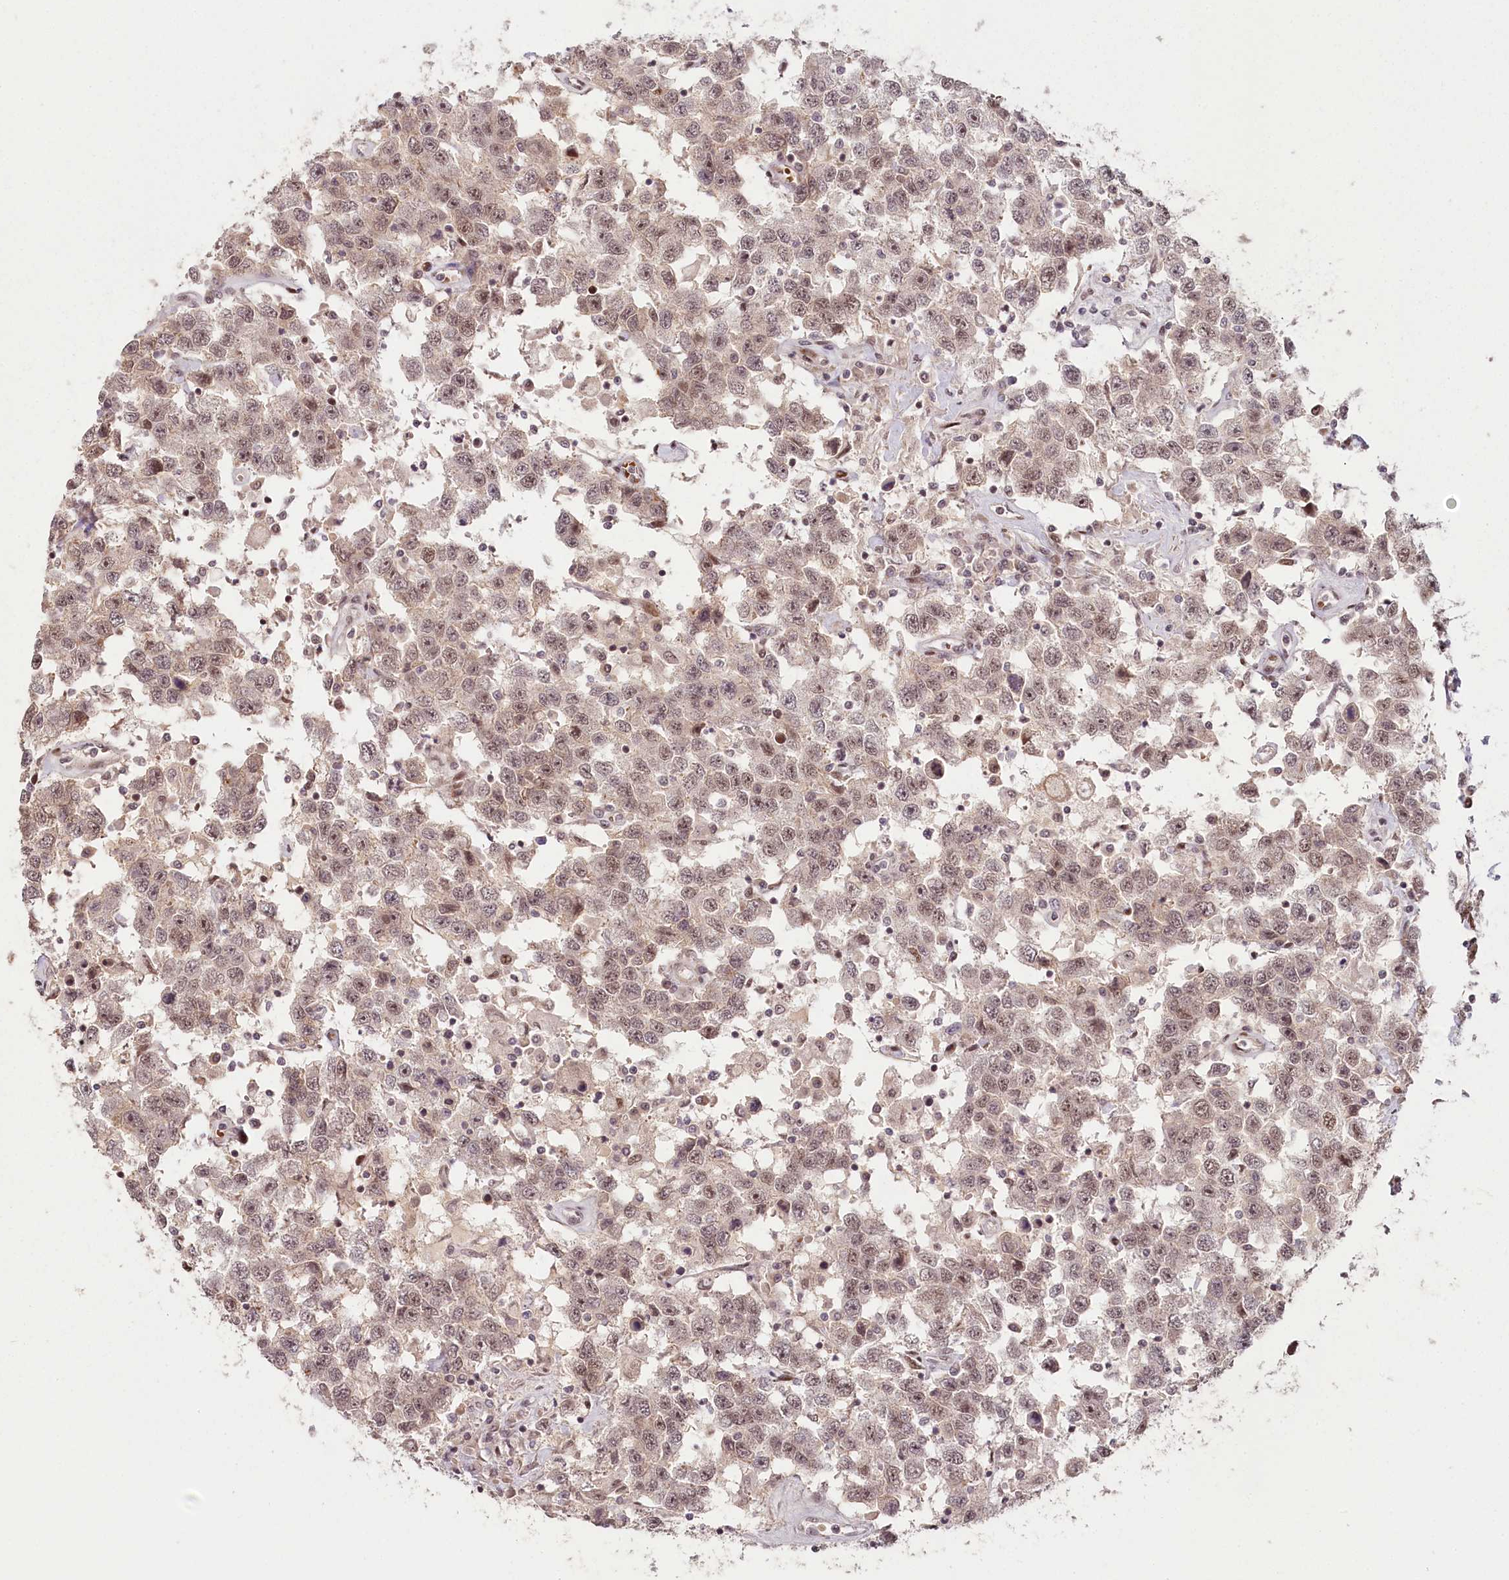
{"staining": {"intensity": "moderate", "quantity": ">75%", "location": "nuclear"}, "tissue": "testis cancer", "cell_type": "Tumor cells", "image_type": "cancer", "snomed": [{"axis": "morphology", "description": "Seminoma, NOS"}, {"axis": "topography", "description": "Testis"}], "caption": "This photomicrograph reveals immunohistochemistry staining of testis cancer, with medium moderate nuclear positivity in about >75% of tumor cells.", "gene": "FAM204A", "patient": {"sex": "male", "age": 41}}